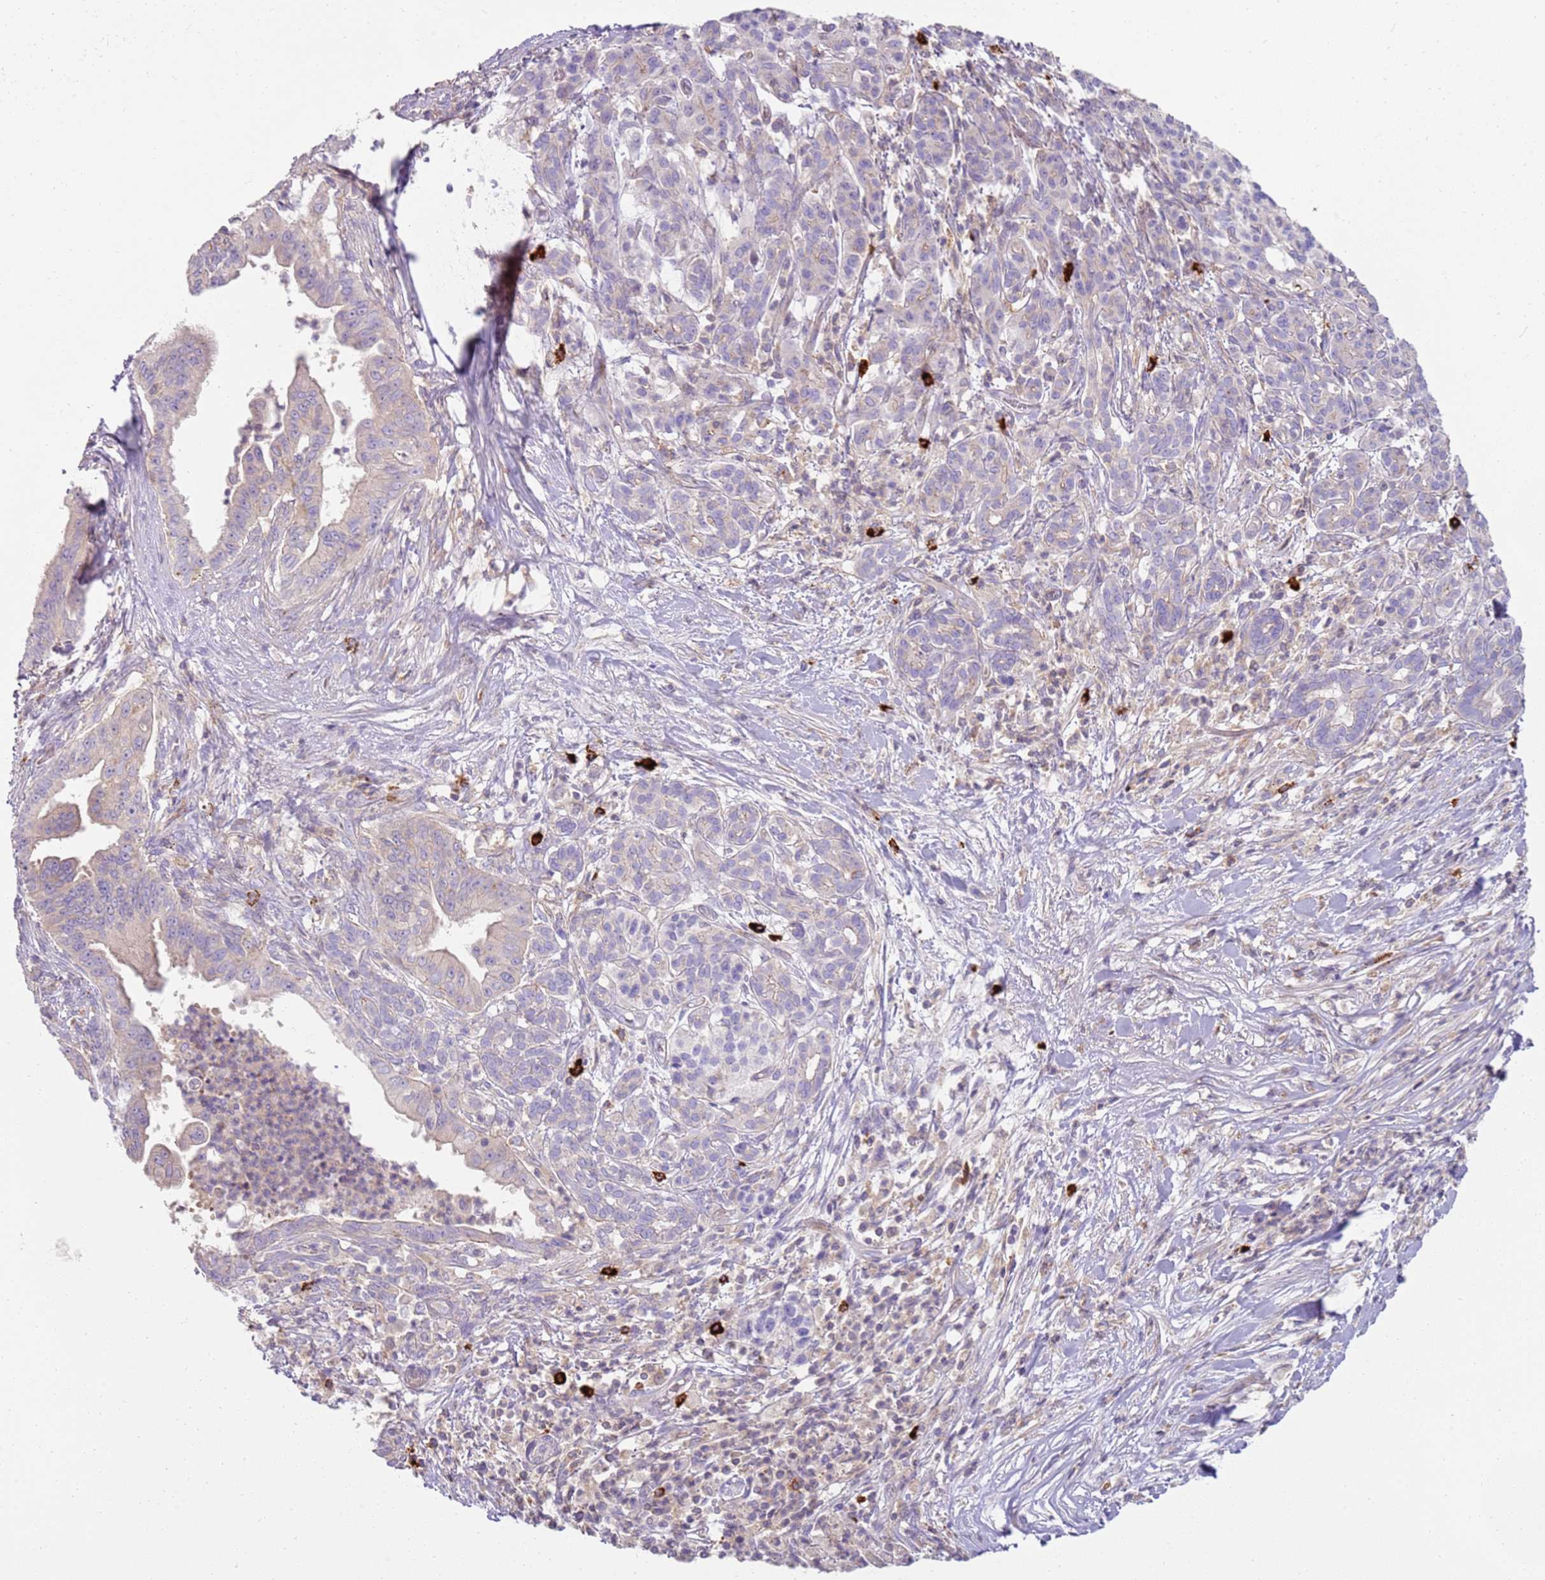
{"staining": {"intensity": "moderate", "quantity": "<25%", "location": "cytoplasmic/membranous"}, "tissue": "pancreatic cancer", "cell_type": "Tumor cells", "image_type": "cancer", "snomed": [{"axis": "morphology", "description": "Adenocarcinoma, NOS"}, {"axis": "topography", "description": "Pancreas"}], "caption": "About <25% of tumor cells in adenocarcinoma (pancreatic) display moderate cytoplasmic/membranous protein expression as visualized by brown immunohistochemical staining.", "gene": "FPR1", "patient": {"sex": "male", "age": 58}}